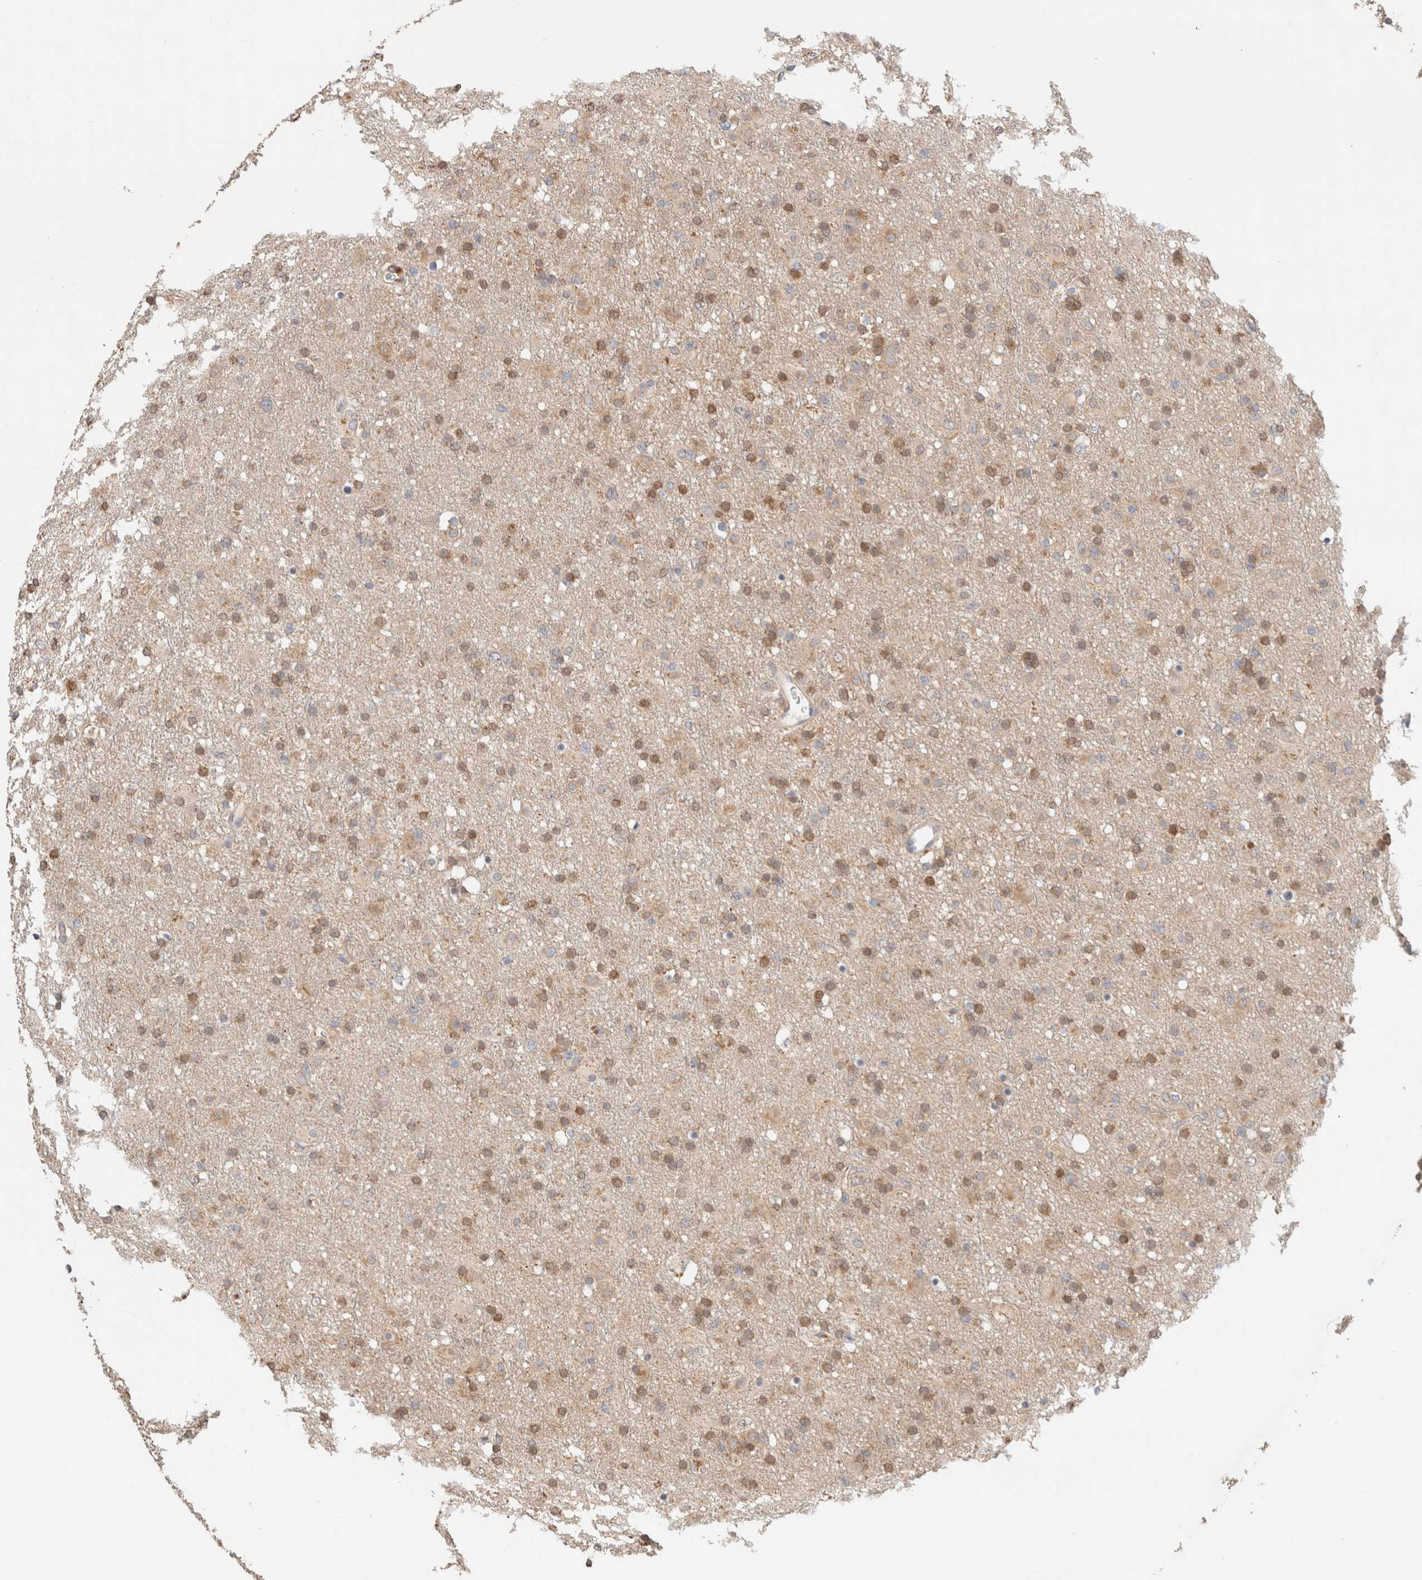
{"staining": {"intensity": "moderate", "quantity": "25%-75%", "location": "cytoplasmic/membranous"}, "tissue": "glioma", "cell_type": "Tumor cells", "image_type": "cancer", "snomed": [{"axis": "morphology", "description": "Glioma, malignant, Low grade"}, {"axis": "topography", "description": "Brain"}], "caption": "Approximately 25%-75% of tumor cells in glioma reveal moderate cytoplasmic/membranous protein positivity as visualized by brown immunohistochemical staining.", "gene": "CA13", "patient": {"sex": "male", "age": 65}}